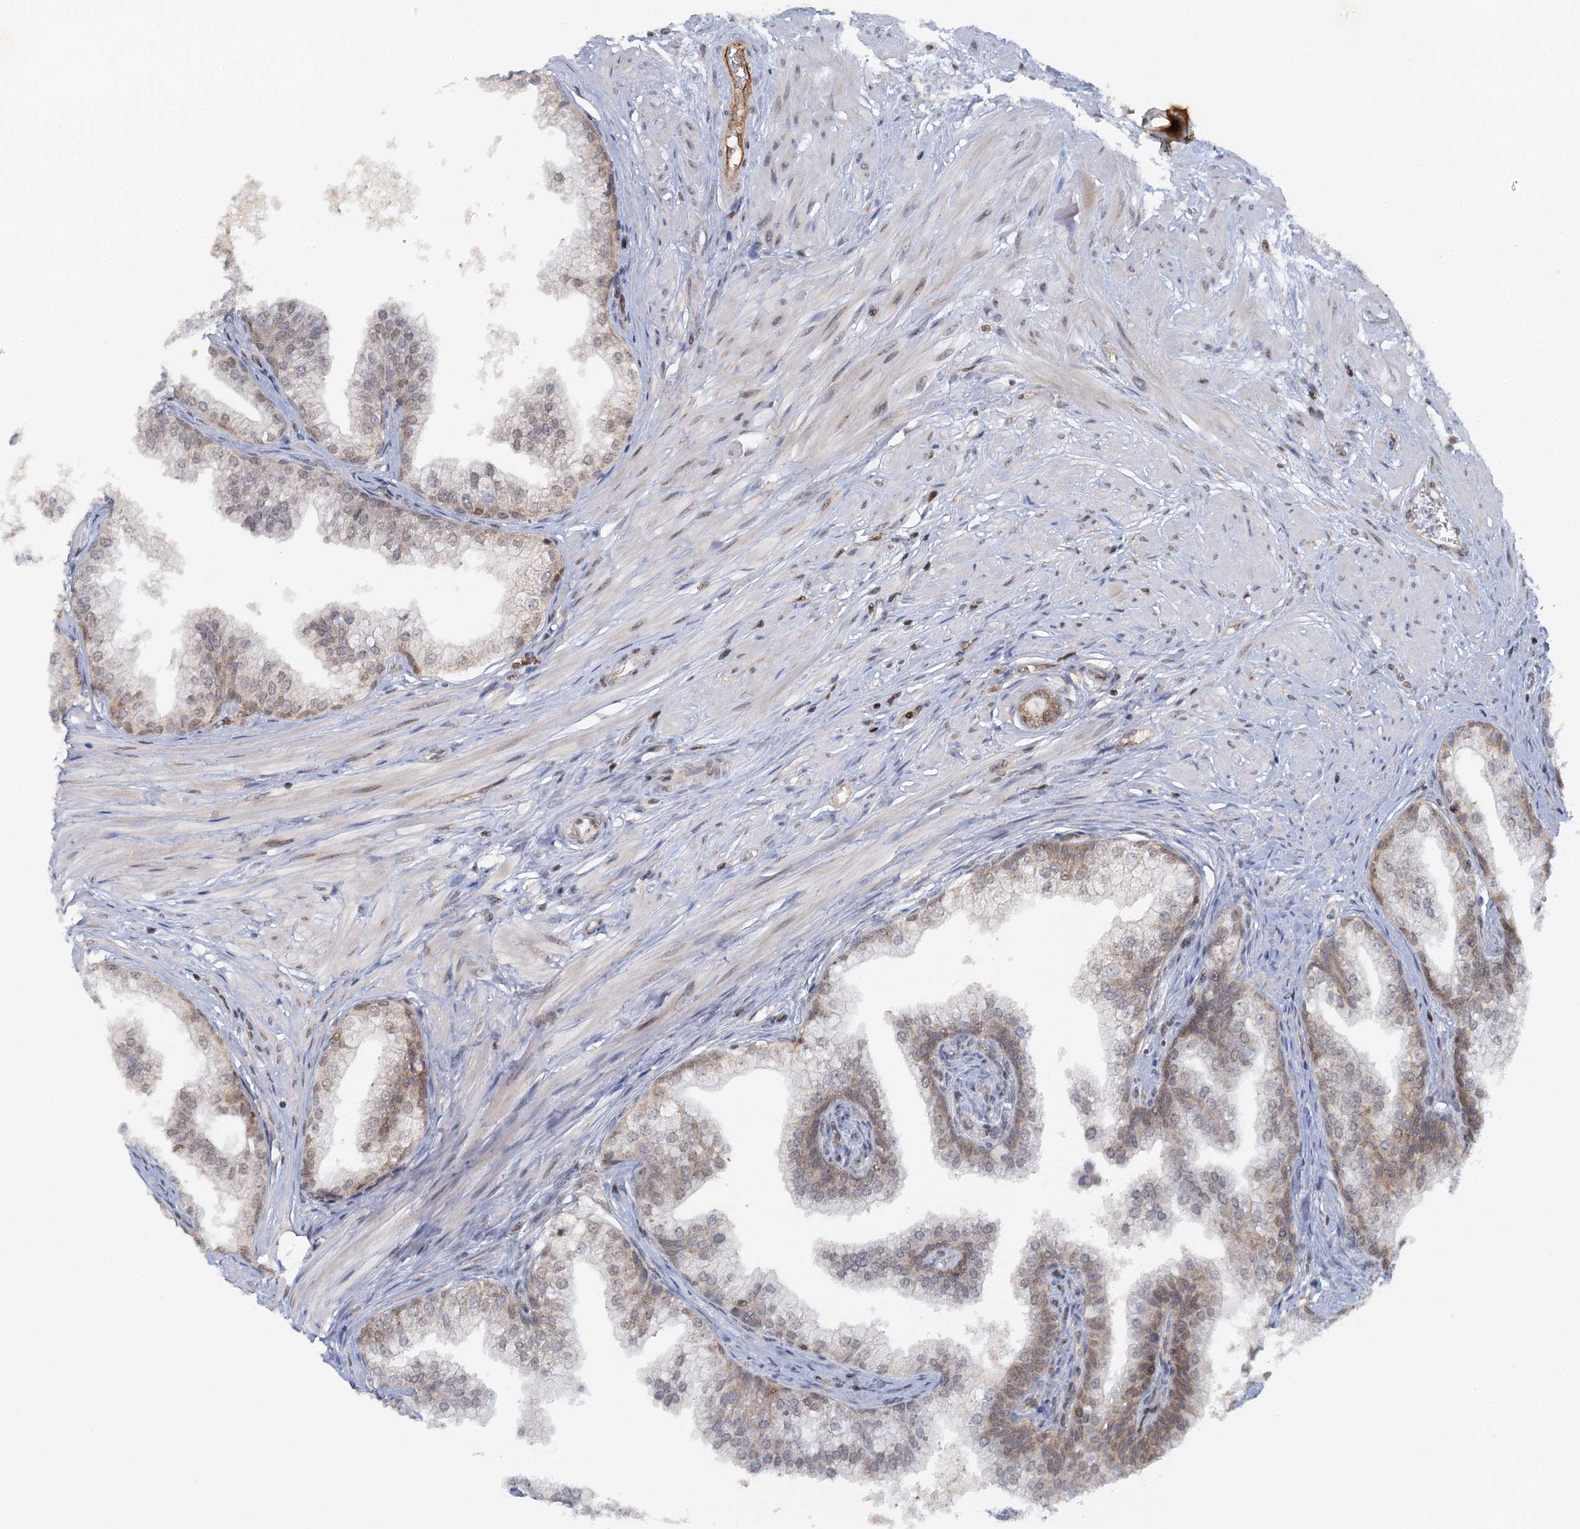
{"staining": {"intensity": "strong", "quantity": "25%-75%", "location": "nuclear"}, "tissue": "prostate", "cell_type": "Glandular cells", "image_type": "normal", "snomed": [{"axis": "morphology", "description": "Normal tissue, NOS"}, {"axis": "topography", "description": "Prostate"}], "caption": "DAB (3,3'-diaminobenzidine) immunohistochemical staining of benign human prostate reveals strong nuclear protein staining in about 25%-75% of glandular cells. The protein is shown in brown color, while the nuclei are stained blue.", "gene": "GPATCH11", "patient": {"sex": "male", "age": 60}}